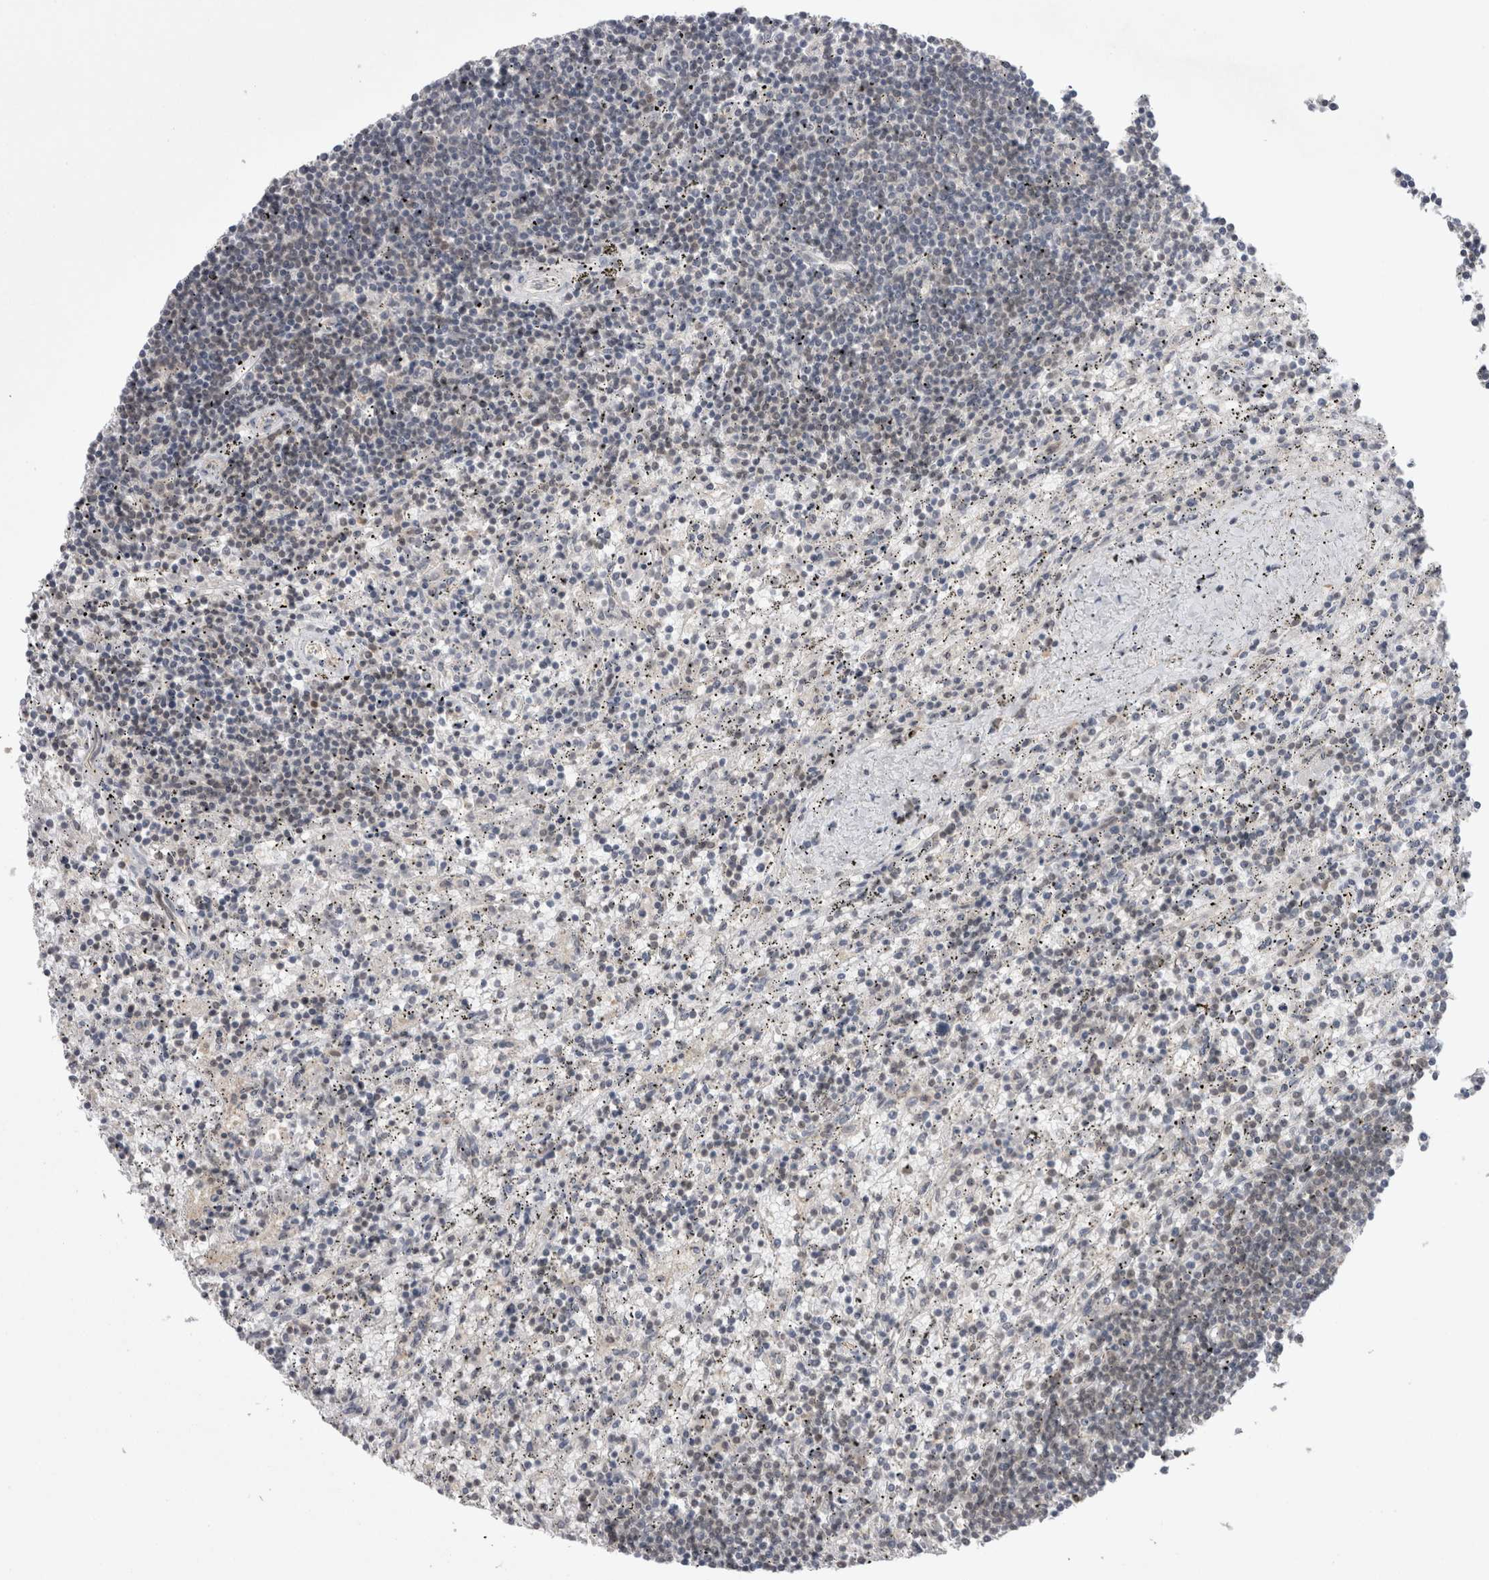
{"staining": {"intensity": "weak", "quantity": "<25%", "location": "nuclear"}, "tissue": "lymphoma", "cell_type": "Tumor cells", "image_type": "cancer", "snomed": [{"axis": "morphology", "description": "Malignant lymphoma, non-Hodgkin's type, Low grade"}, {"axis": "topography", "description": "Spleen"}], "caption": "Immunohistochemistry image of human lymphoma stained for a protein (brown), which shows no expression in tumor cells. The staining was performed using DAB to visualize the protein expression in brown, while the nuclei were stained in blue with hematoxylin (Magnification: 20x).", "gene": "ZNF341", "patient": {"sex": "male", "age": 76}}